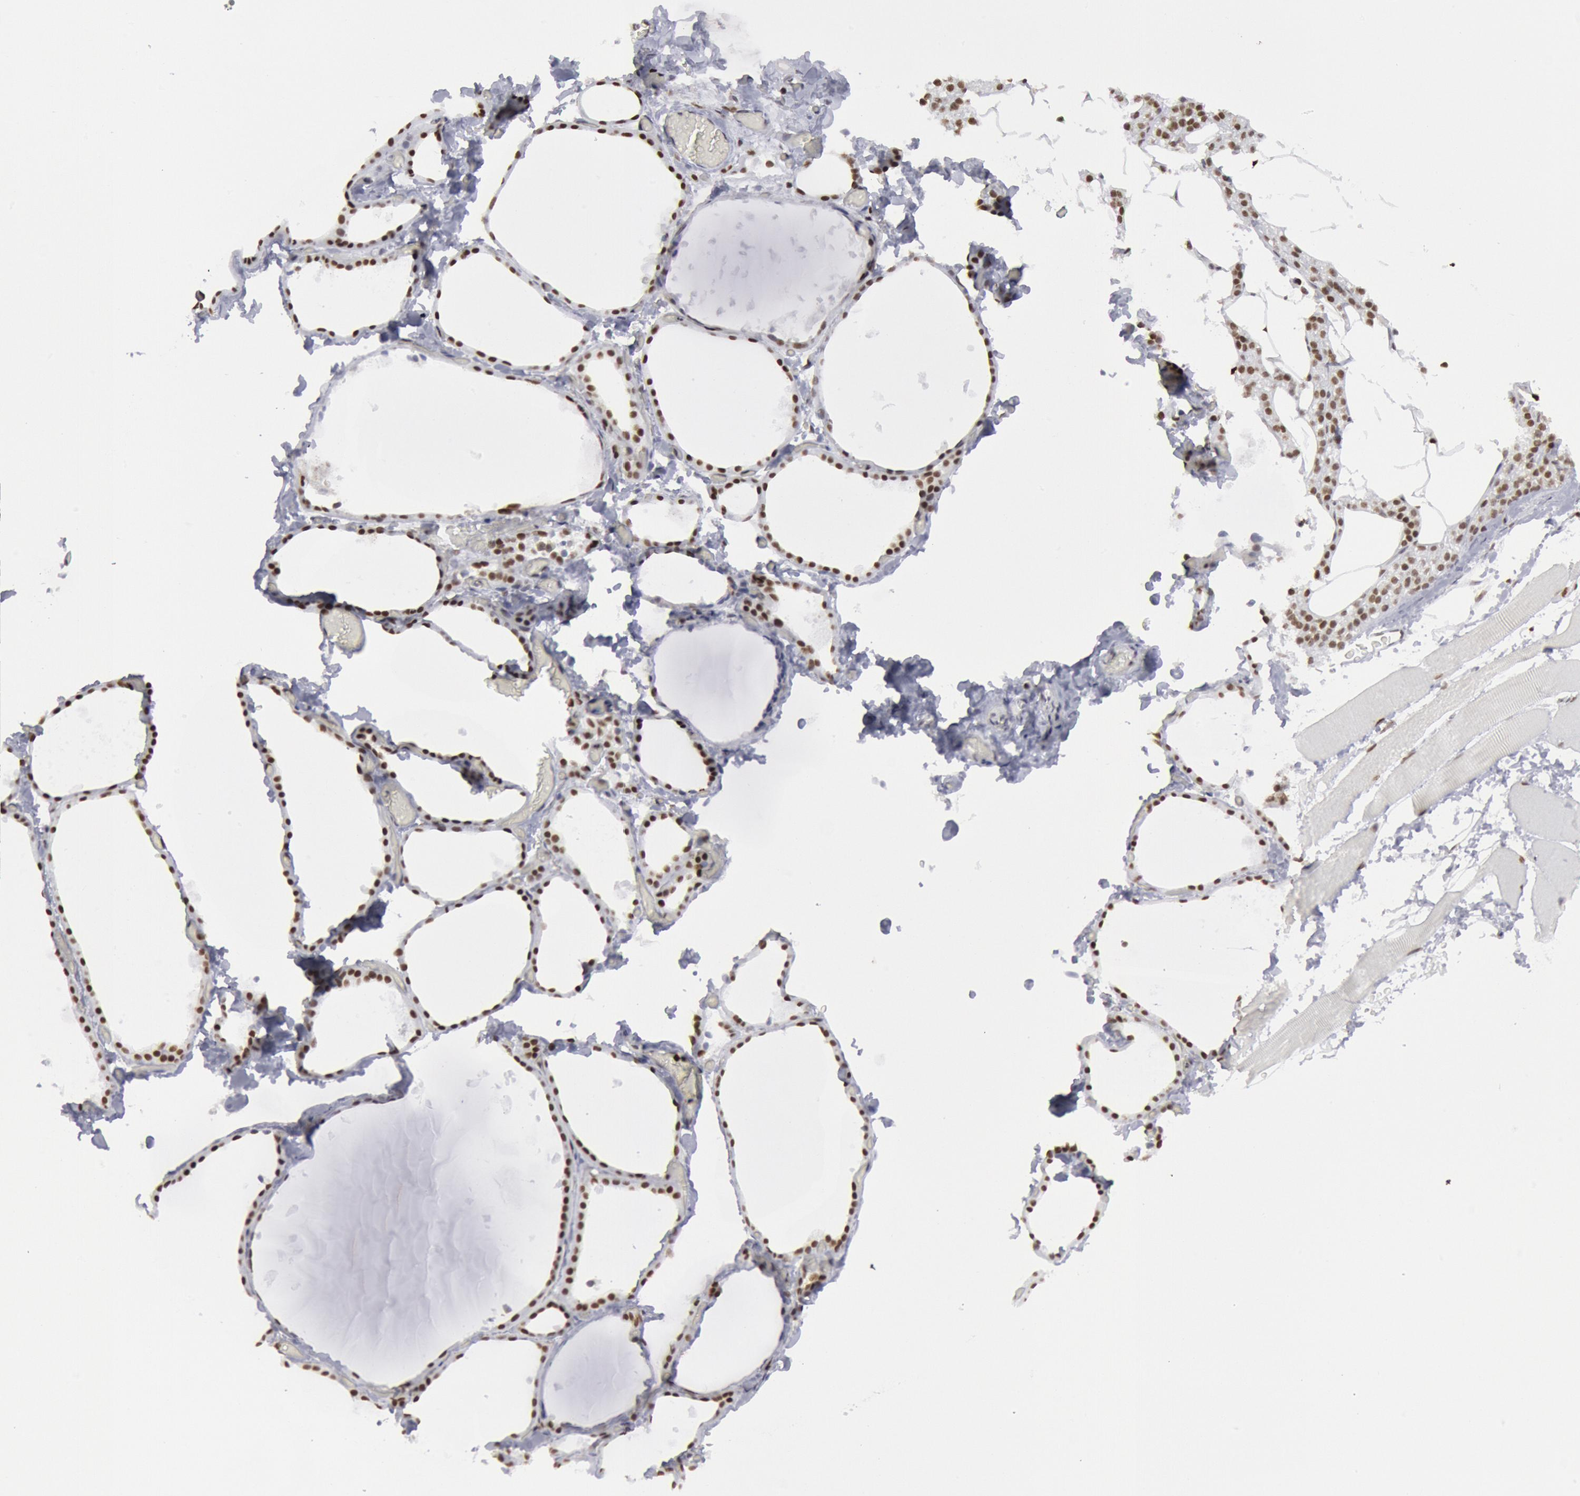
{"staining": {"intensity": "strong", "quantity": ">75%", "location": "nuclear"}, "tissue": "thyroid gland", "cell_type": "Glandular cells", "image_type": "normal", "snomed": [{"axis": "morphology", "description": "Normal tissue, NOS"}, {"axis": "topography", "description": "Thyroid gland"}], "caption": "Immunohistochemistry photomicrograph of benign thyroid gland: human thyroid gland stained using immunohistochemistry shows high levels of strong protein expression localized specifically in the nuclear of glandular cells, appearing as a nuclear brown color.", "gene": "SUB1", "patient": {"sex": "female", "age": 22}}